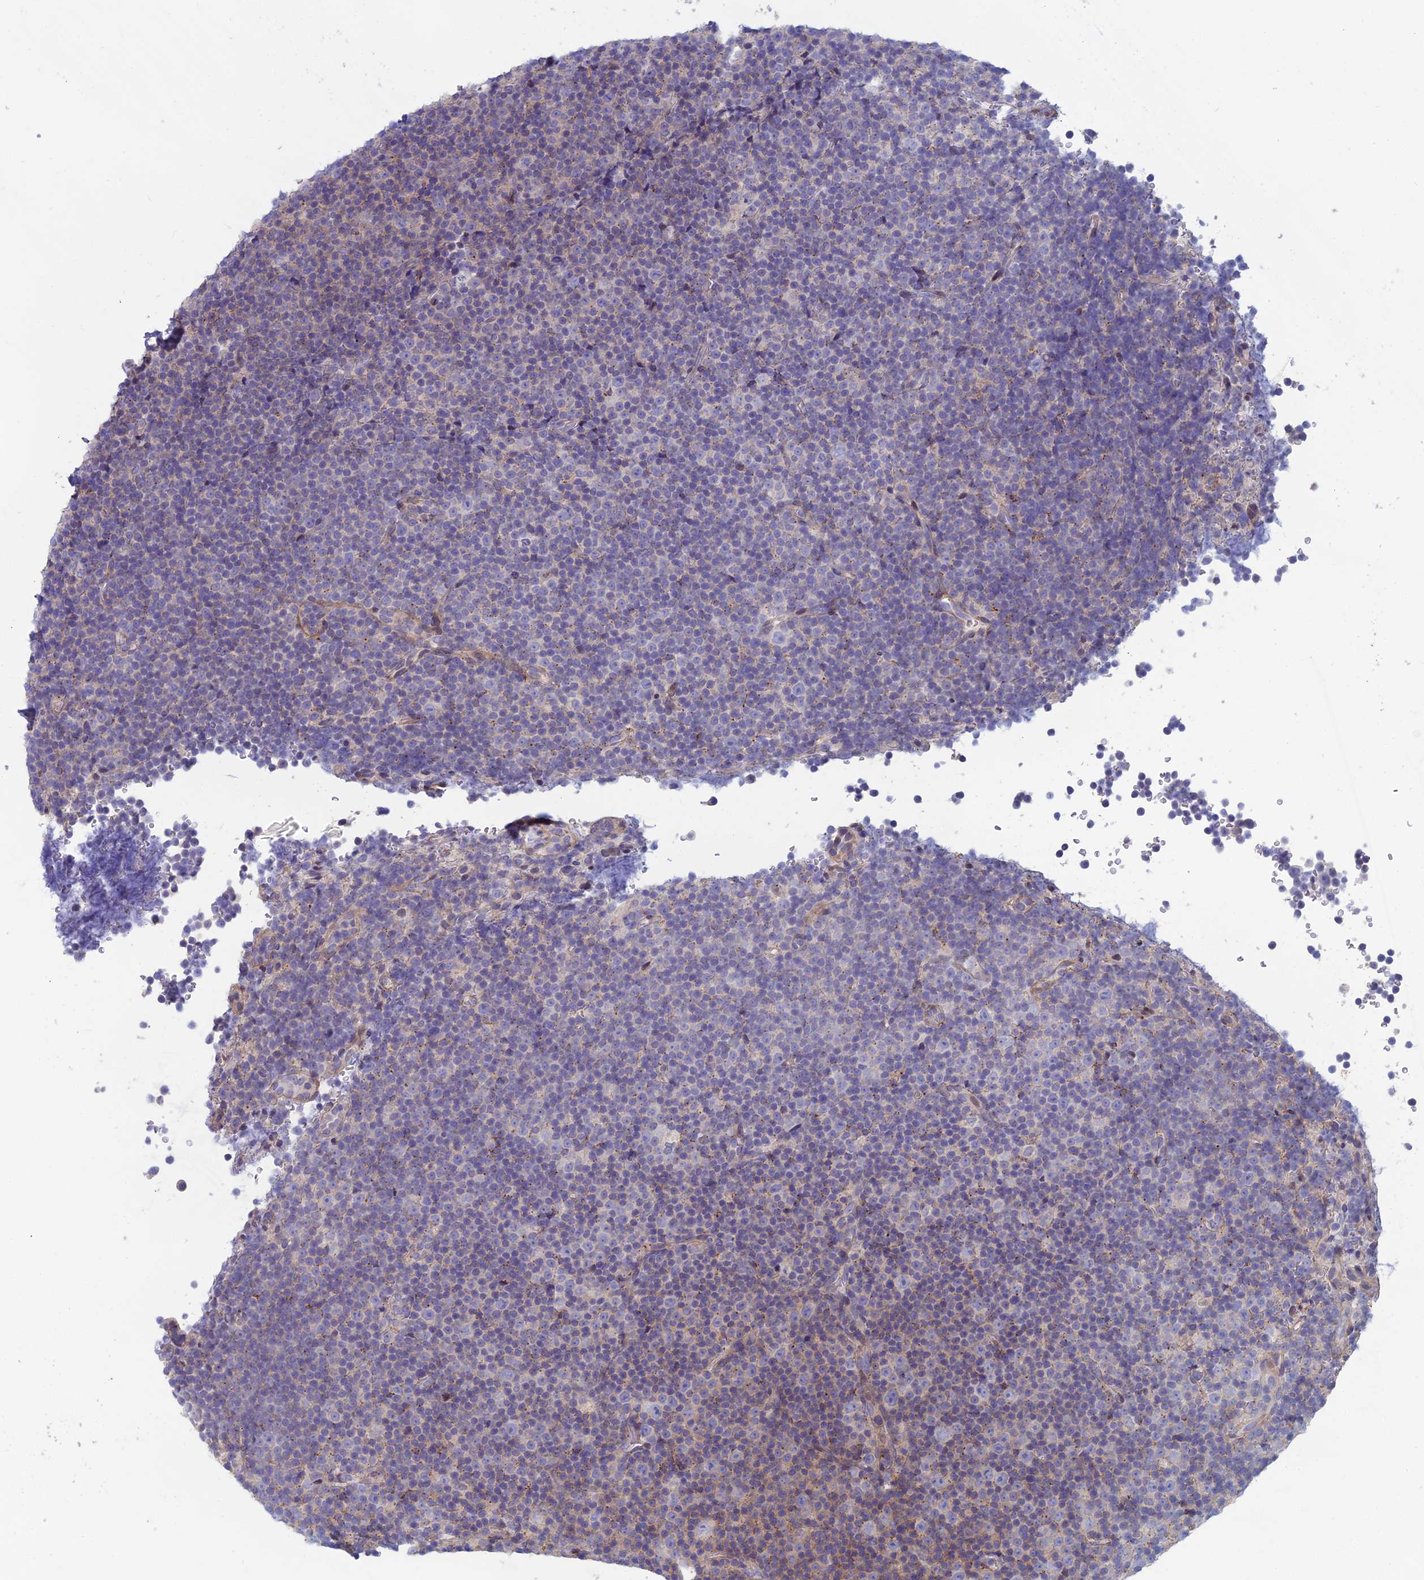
{"staining": {"intensity": "negative", "quantity": "none", "location": "none"}, "tissue": "lymphoma", "cell_type": "Tumor cells", "image_type": "cancer", "snomed": [{"axis": "morphology", "description": "Malignant lymphoma, non-Hodgkin's type, Low grade"}, {"axis": "topography", "description": "Lymph node"}], "caption": "A high-resolution image shows IHC staining of low-grade malignant lymphoma, non-Hodgkin's type, which reveals no significant positivity in tumor cells.", "gene": "C15orf62", "patient": {"sex": "female", "age": 67}}